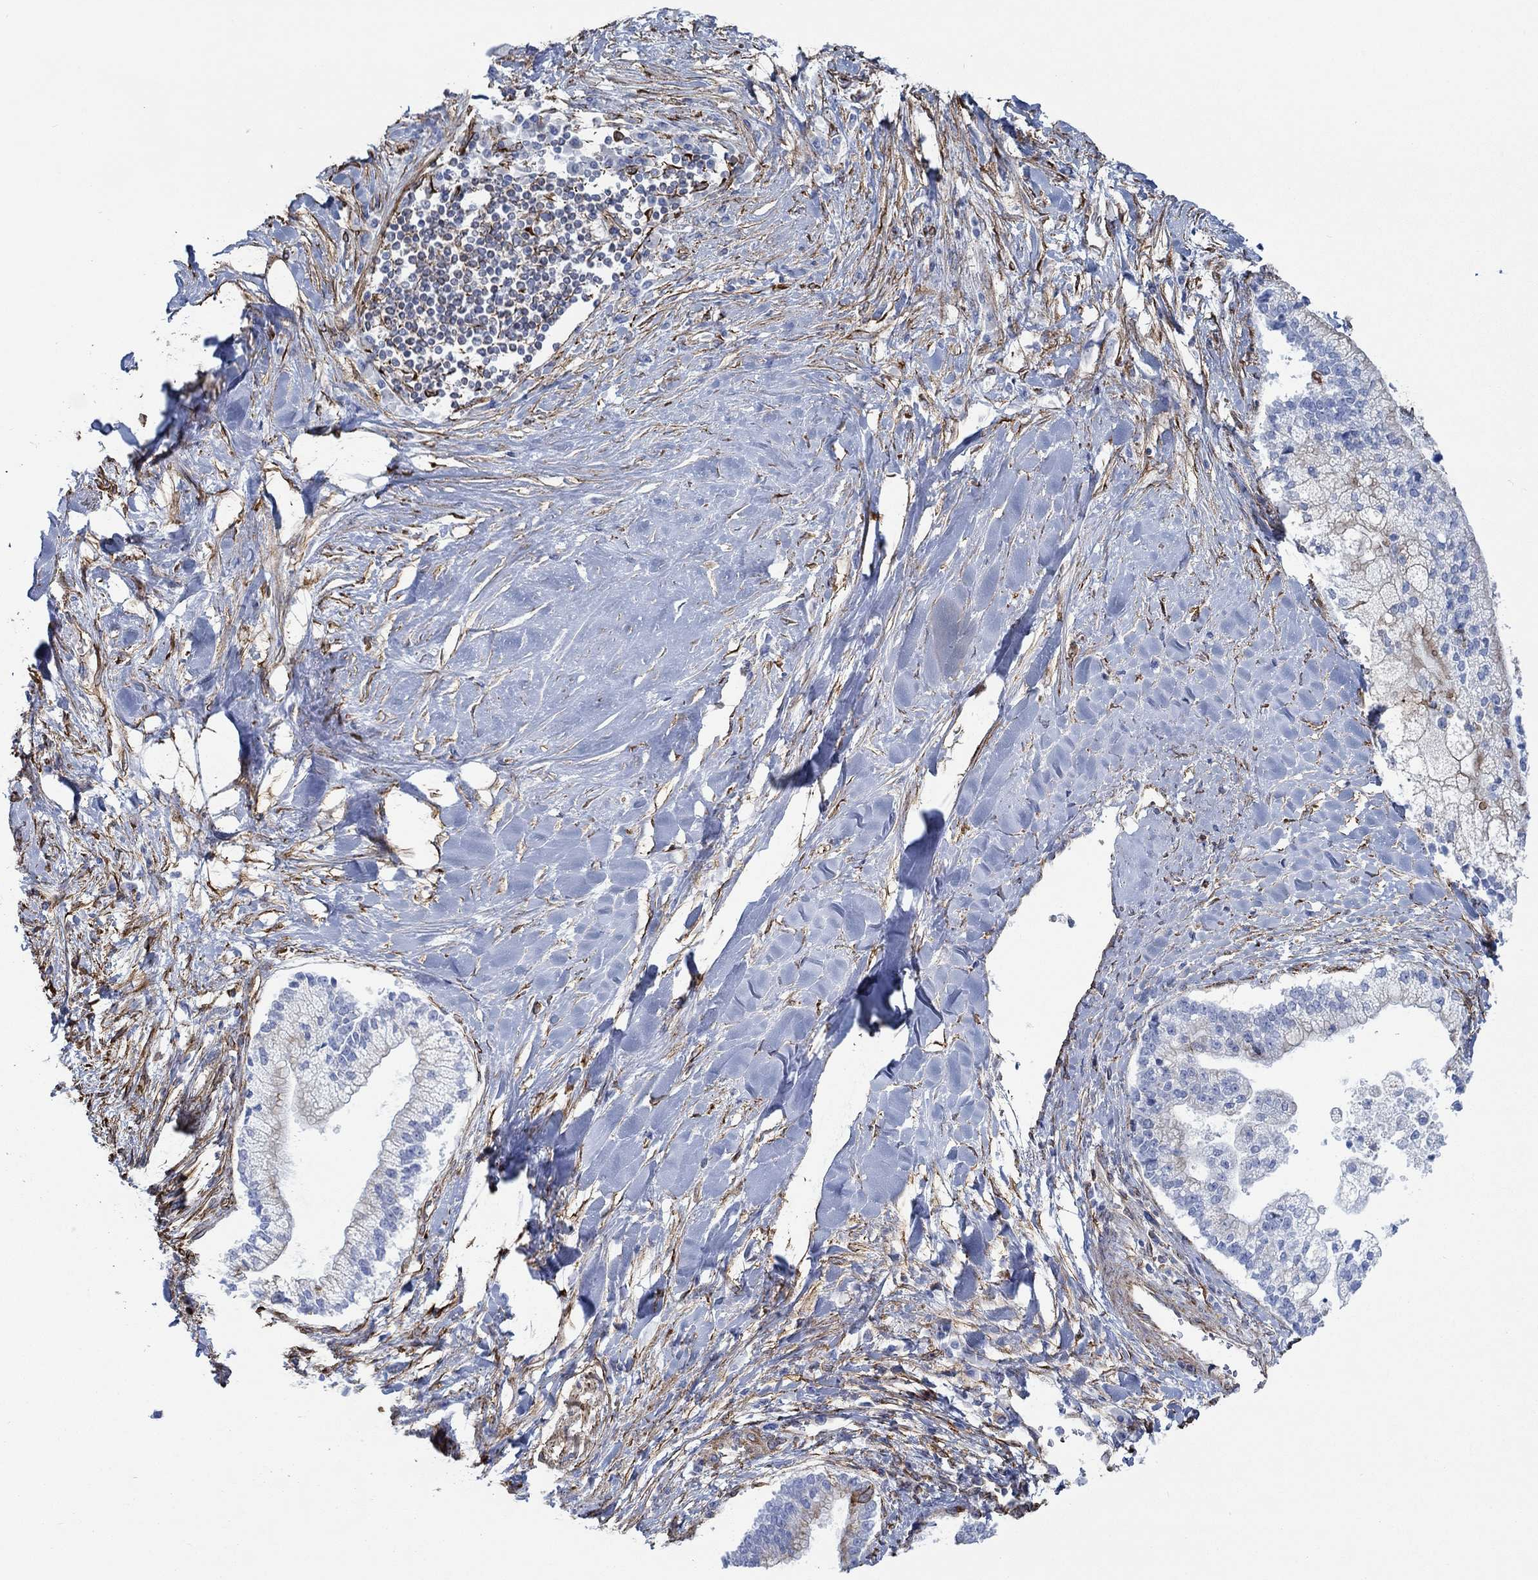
{"staining": {"intensity": "negative", "quantity": "none", "location": "none"}, "tissue": "liver cancer", "cell_type": "Tumor cells", "image_type": "cancer", "snomed": [{"axis": "morphology", "description": "Cholangiocarcinoma"}, {"axis": "topography", "description": "Liver"}], "caption": "Immunohistochemistry (IHC) of human liver cancer (cholangiocarcinoma) exhibits no positivity in tumor cells.", "gene": "STC2", "patient": {"sex": "male", "age": 50}}